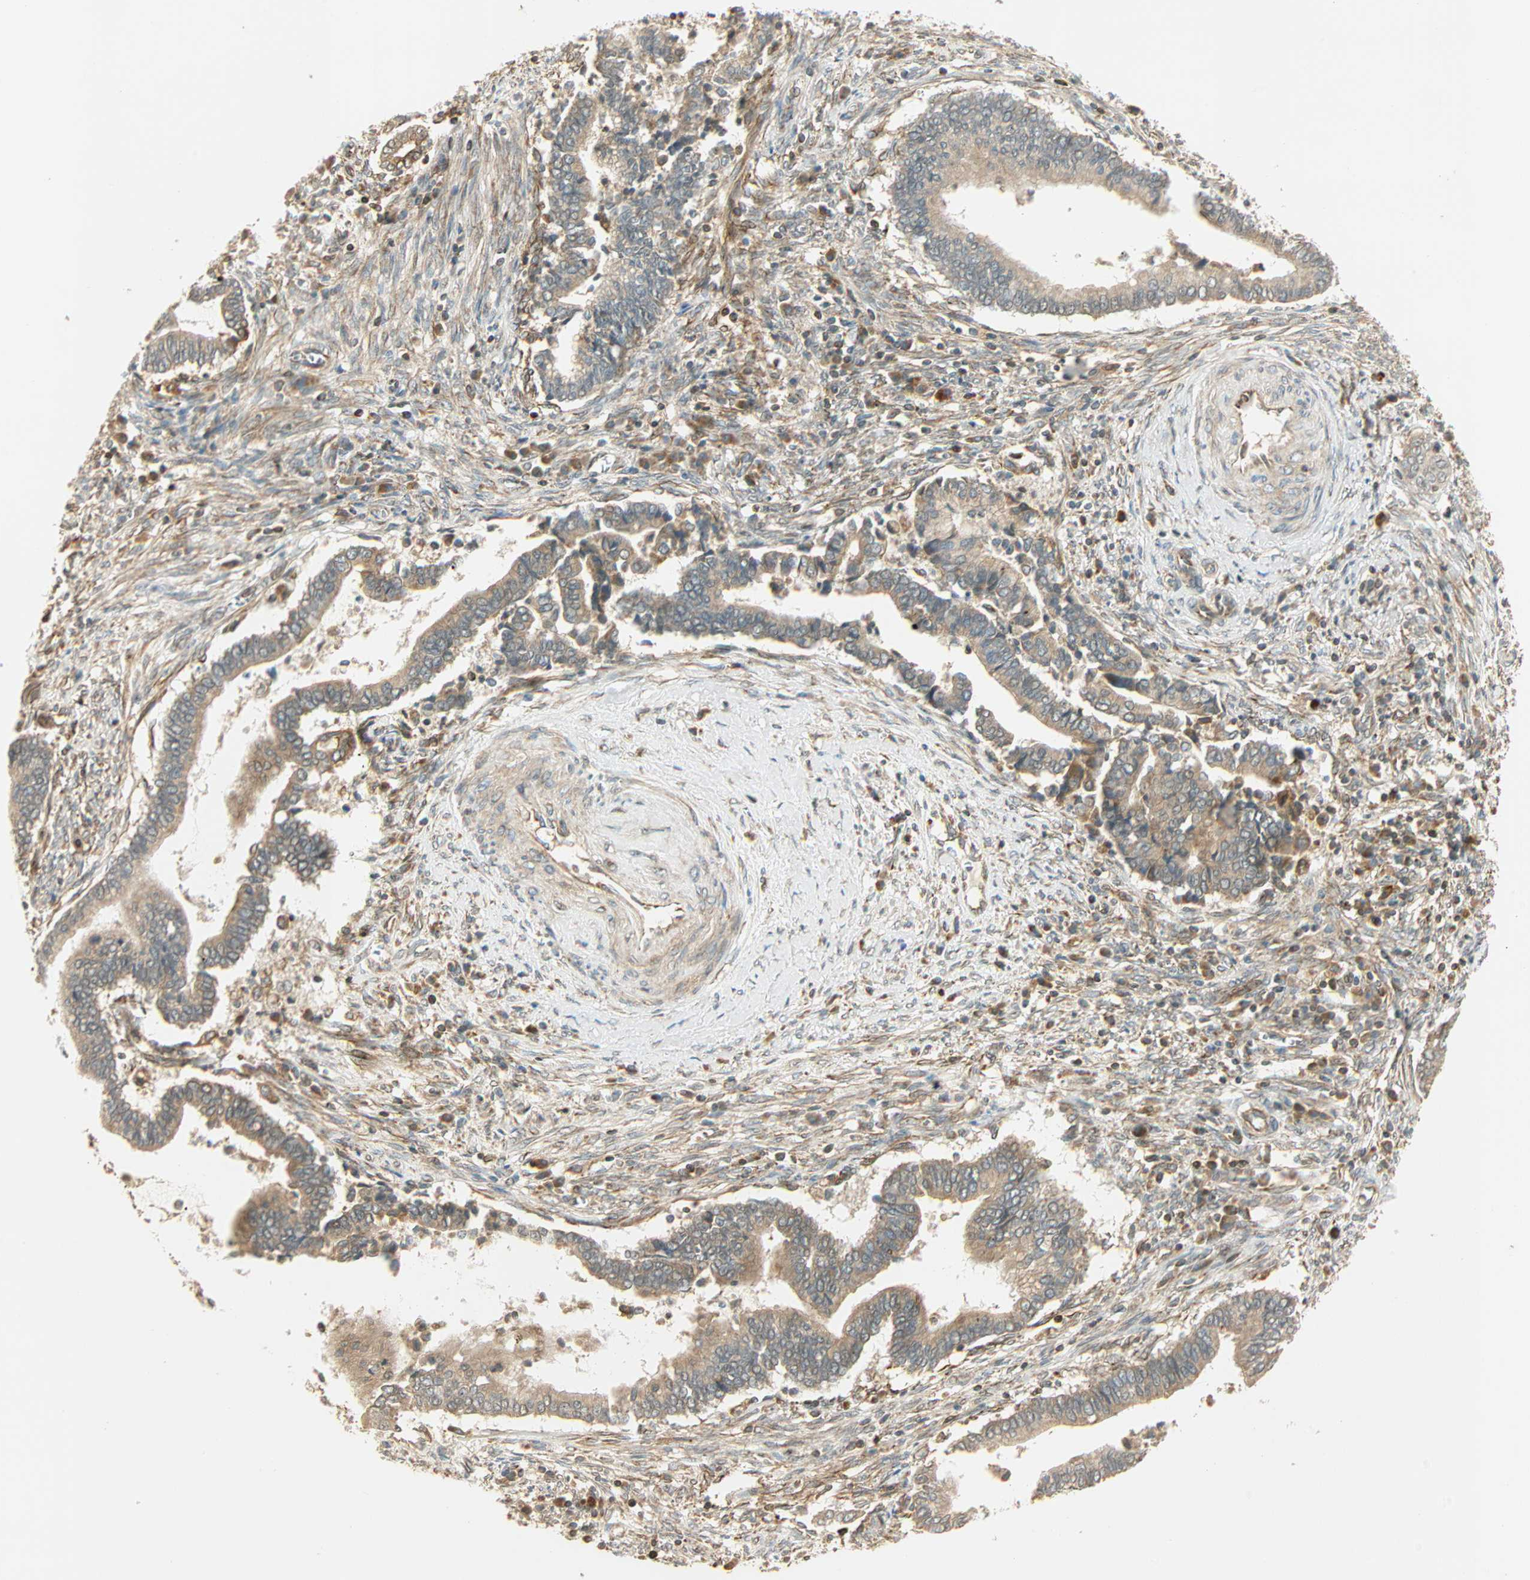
{"staining": {"intensity": "moderate", "quantity": ">75%", "location": "cytoplasmic/membranous"}, "tissue": "cervical cancer", "cell_type": "Tumor cells", "image_type": "cancer", "snomed": [{"axis": "morphology", "description": "Adenocarcinoma, NOS"}, {"axis": "topography", "description": "Cervix"}], "caption": "An immunohistochemistry image of tumor tissue is shown. Protein staining in brown shows moderate cytoplasmic/membranous positivity in cervical adenocarcinoma within tumor cells. The protein of interest is shown in brown color, while the nuclei are stained blue.", "gene": "PNPLA6", "patient": {"sex": "female", "age": 44}}